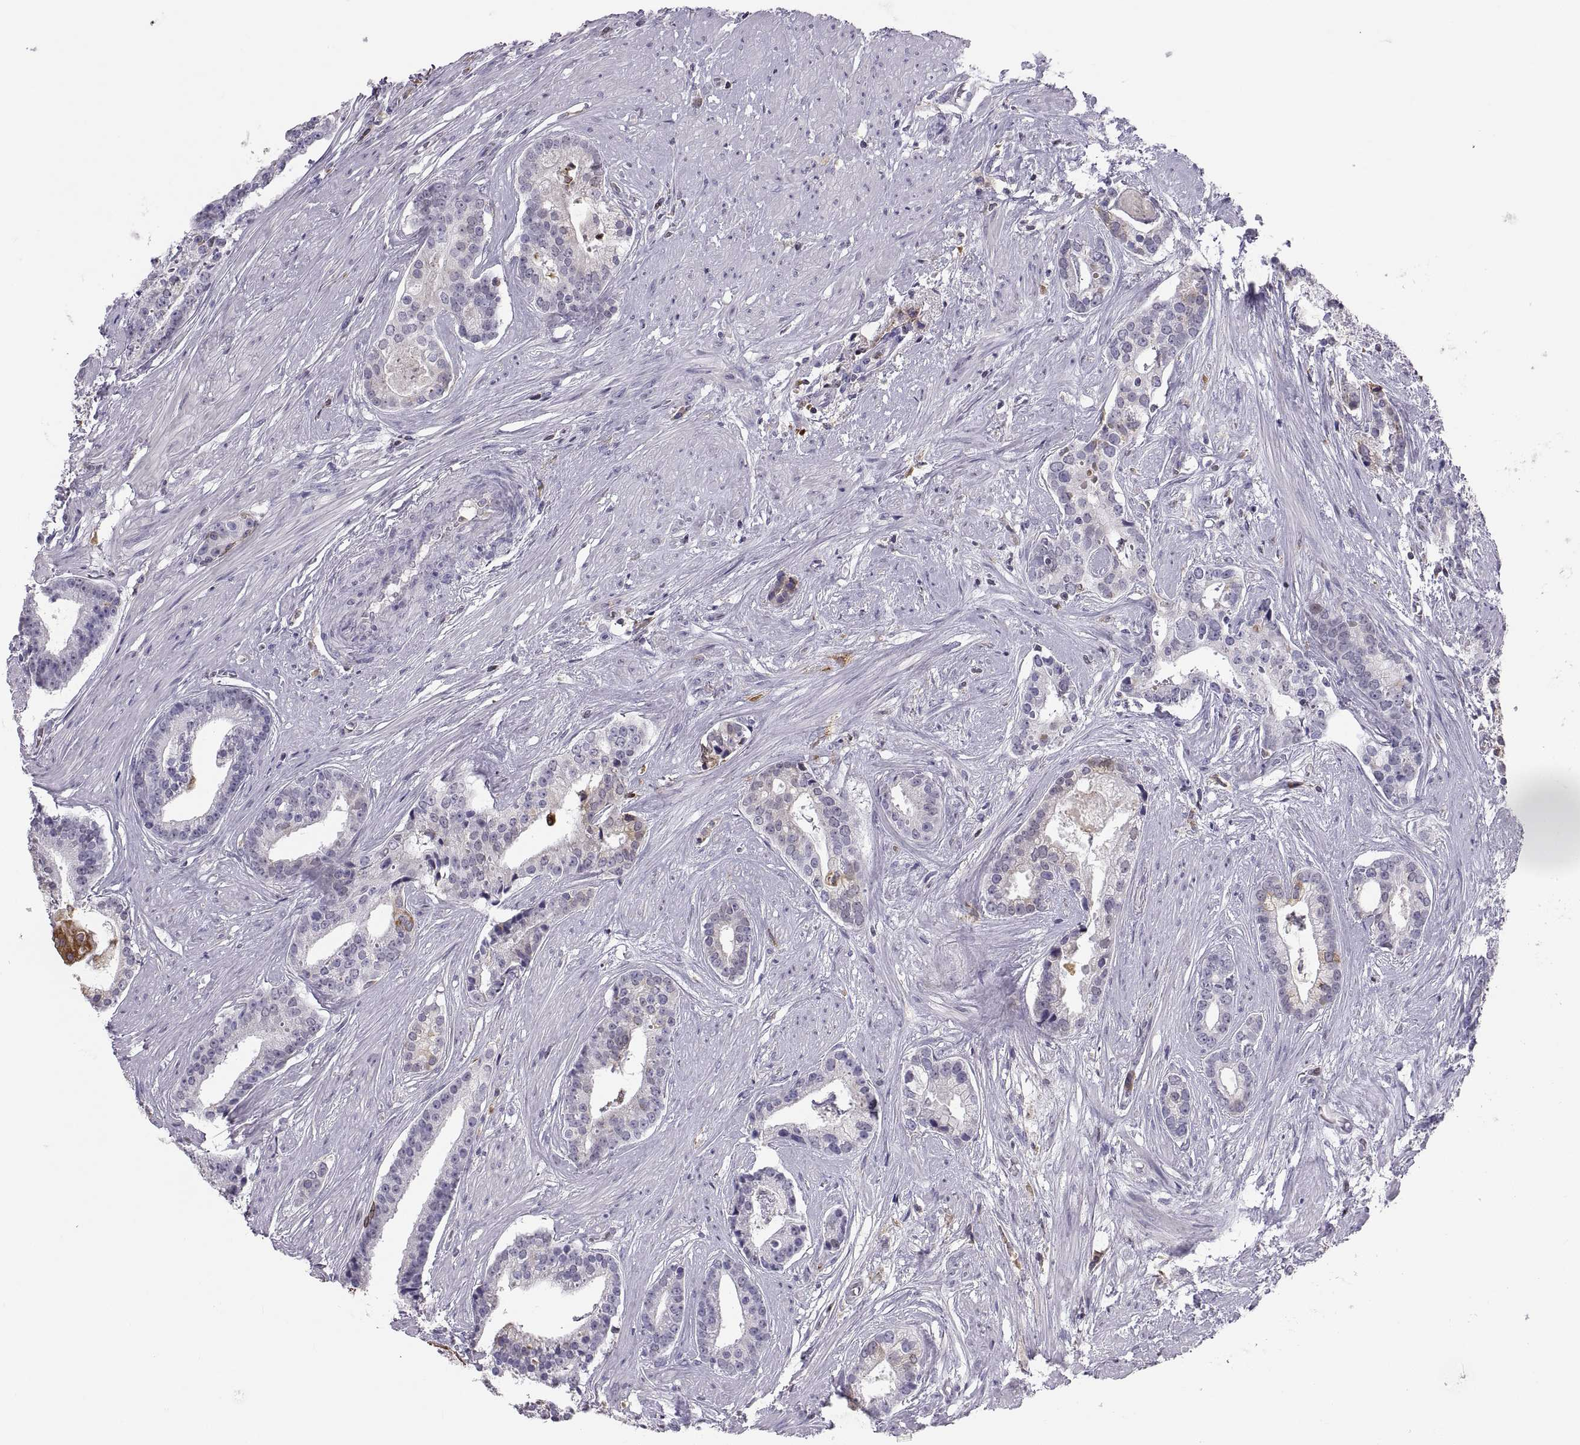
{"staining": {"intensity": "weak", "quantity": "<25%", "location": "cytoplasmic/membranous"}, "tissue": "prostate cancer", "cell_type": "Tumor cells", "image_type": "cancer", "snomed": [{"axis": "morphology", "description": "Adenocarcinoma, NOS"}, {"axis": "topography", "description": "Prostate and seminal vesicle, NOS"}, {"axis": "topography", "description": "Prostate"}], "caption": "Immunohistochemistry of adenocarcinoma (prostate) exhibits no staining in tumor cells.", "gene": "ERO1A", "patient": {"sex": "male", "age": 44}}